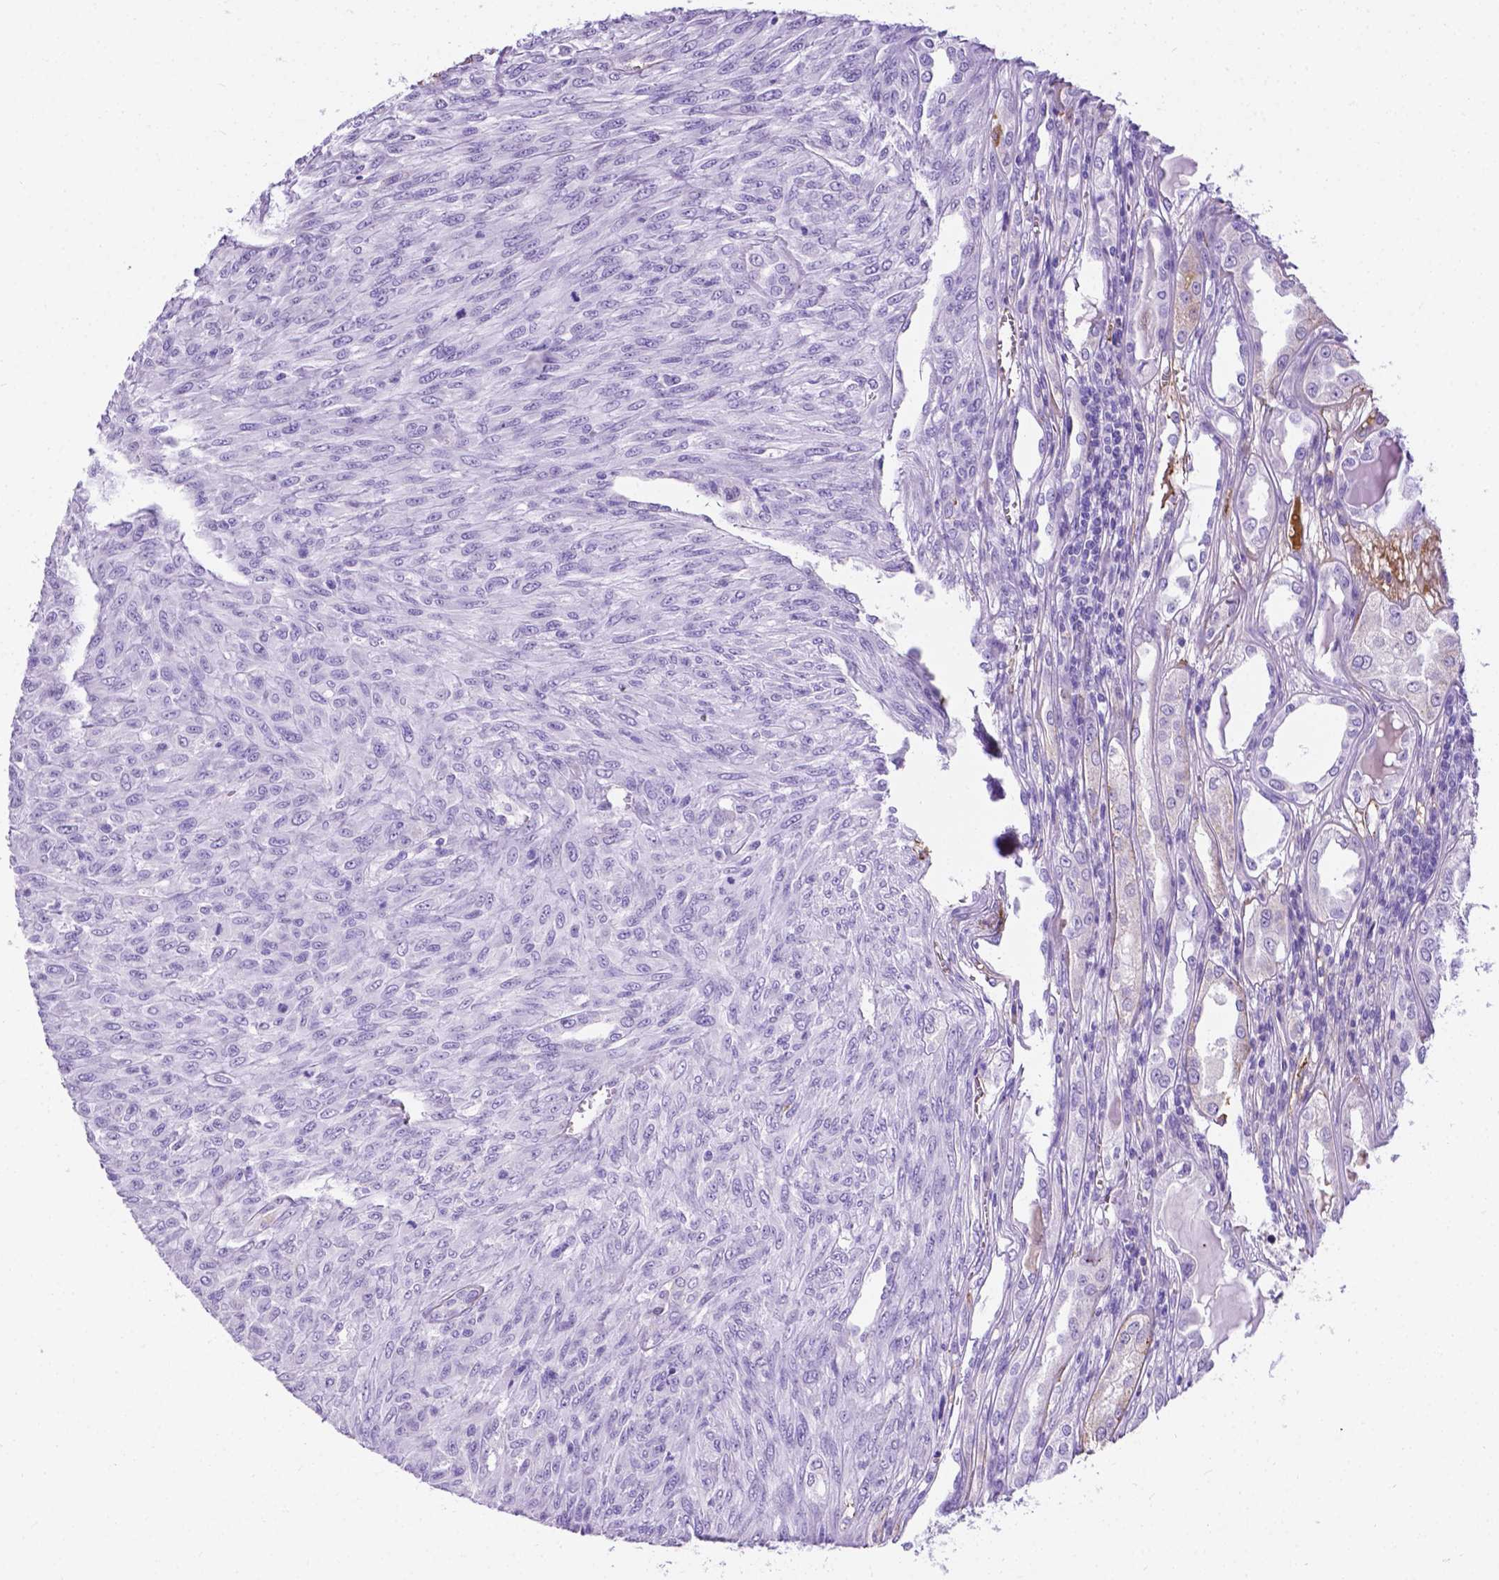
{"staining": {"intensity": "negative", "quantity": "none", "location": "none"}, "tissue": "renal cancer", "cell_type": "Tumor cells", "image_type": "cancer", "snomed": [{"axis": "morphology", "description": "Adenocarcinoma, NOS"}, {"axis": "topography", "description": "Kidney"}], "caption": "High power microscopy micrograph of an IHC histopathology image of renal cancer (adenocarcinoma), revealing no significant positivity in tumor cells.", "gene": "APOE", "patient": {"sex": "male", "age": 58}}